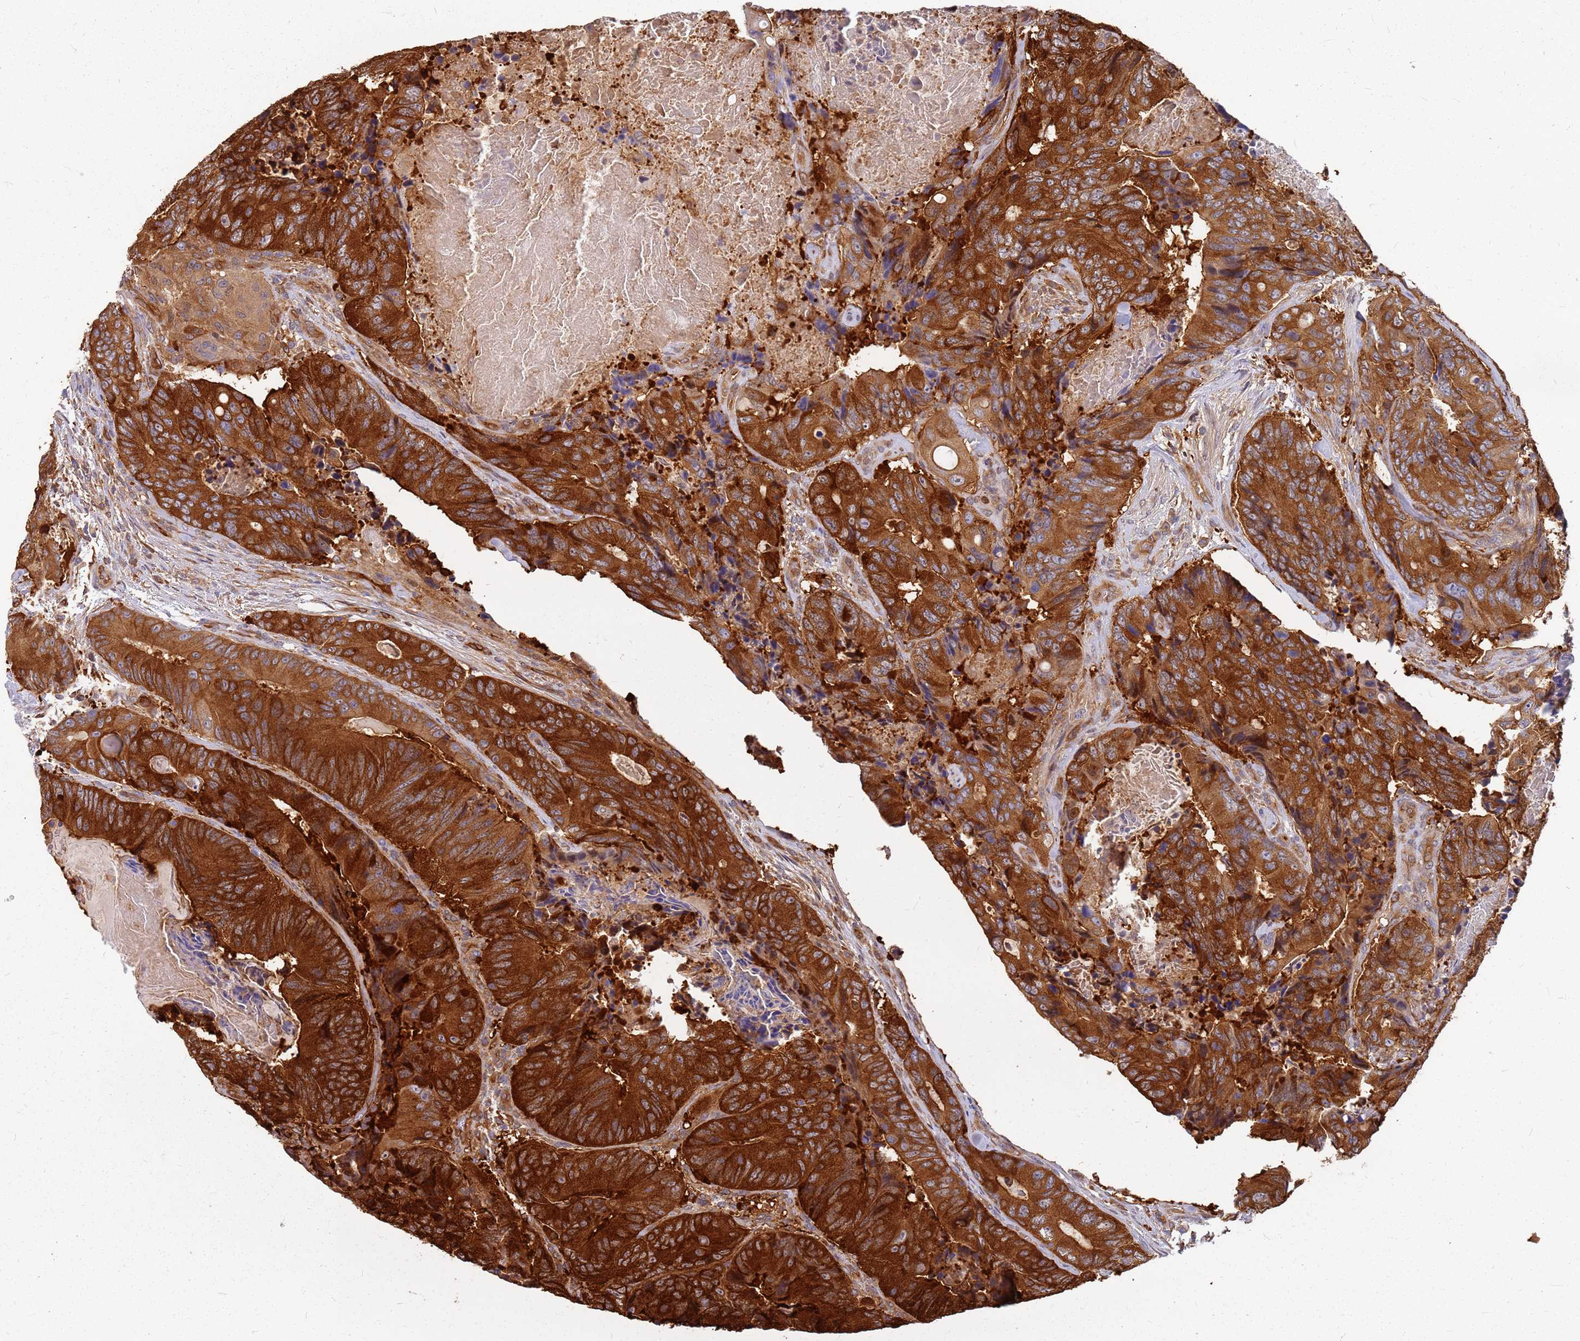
{"staining": {"intensity": "strong", "quantity": ">75%", "location": "cytoplasmic/membranous"}, "tissue": "colorectal cancer", "cell_type": "Tumor cells", "image_type": "cancer", "snomed": [{"axis": "morphology", "description": "Adenocarcinoma, NOS"}, {"axis": "topography", "description": "Colon"}], "caption": "This is a micrograph of immunohistochemistry (IHC) staining of colorectal cancer, which shows strong positivity in the cytoplasmic/membranous of tumor cells.", "gene": "HDX", "patient": {"sex": "male", "age": 84}}